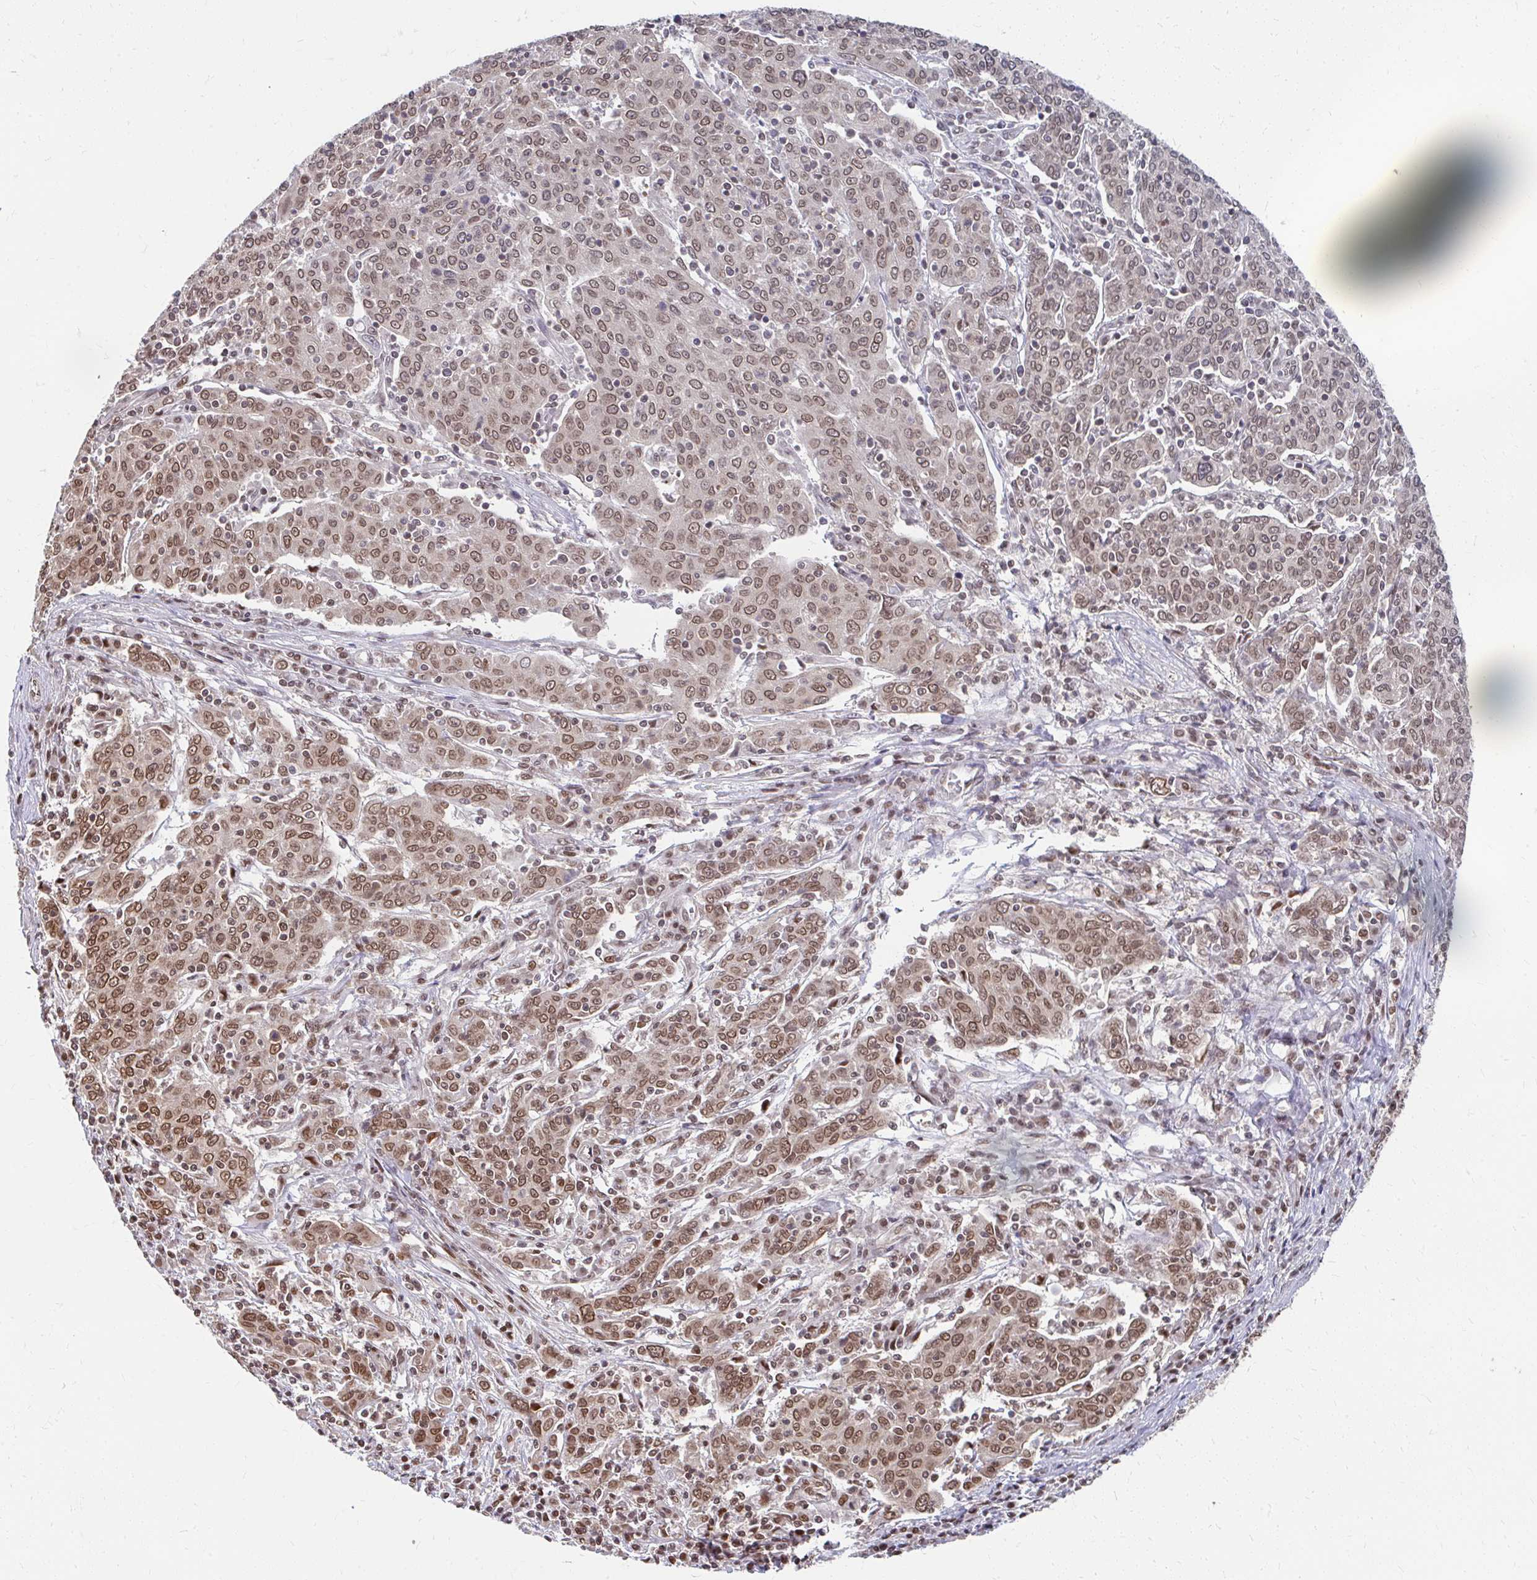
{"staining": {"intensity": "moderate", "quantity": ">75%", "location": "cytoplasmic/membranous,nuclear"}, "tissue": "cervical cancer", "cell_type": "Tumor cells", "image_type": "cancer", "snomed": [{"axis": "morphology", "description": "Squamous cell carcinoma, NOS"}, {"axis": "topography", "description": "Cervix"}], "caption": "Immunohistochemical staining of human cervical cancer reveals medium levels of moderate cytoplasmic/membranous and nuclear positivity in approximately >75% of tumor cells. The staining is performed using DAB (3,3'-diaminobenzidine) brown chromogen to label protein expression. The nuclei are counter-stained blue using hematoxylin.", "gene": "XPO1", "patient": {"sex": "female", "age": 67}}